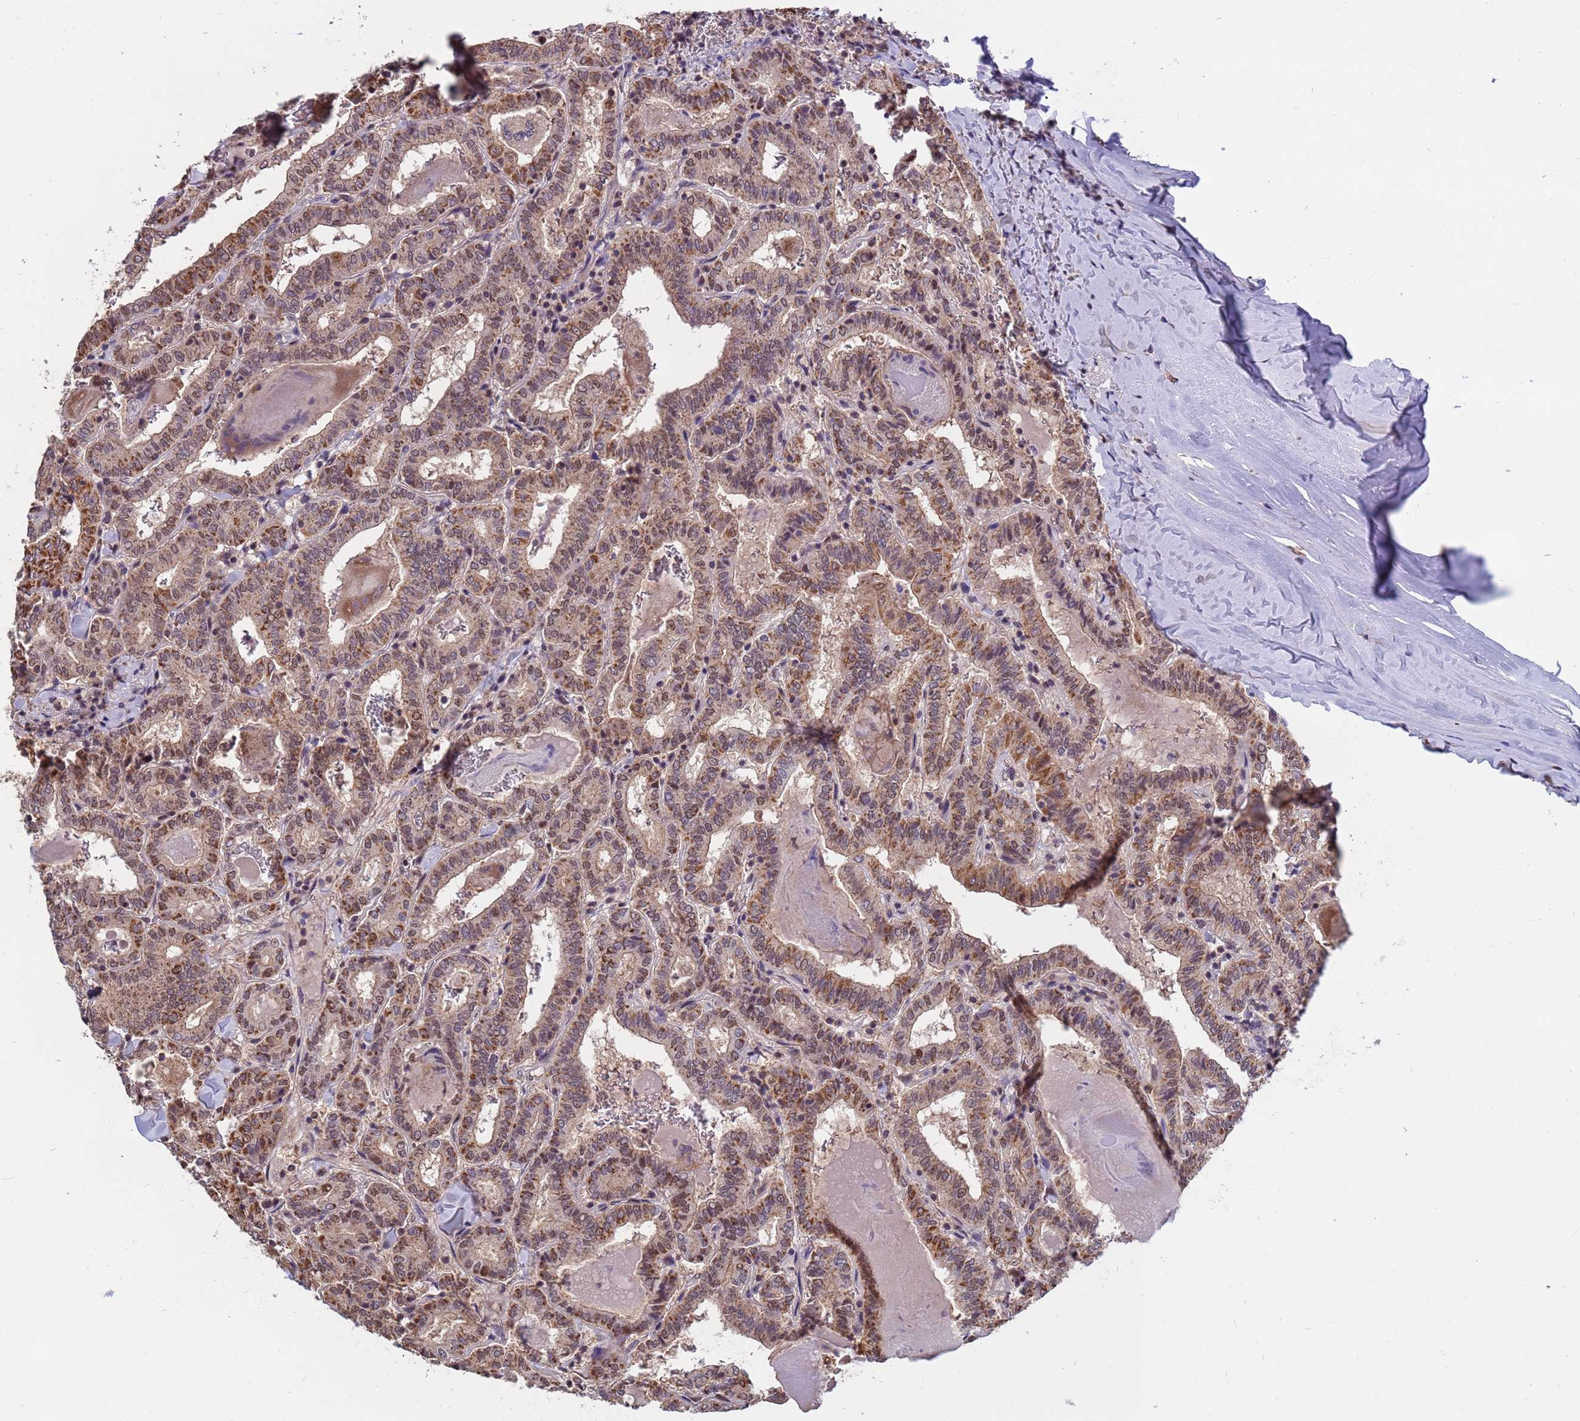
{"staining": {"intensity": "moderate", "quantity": ">75%", "location": "cytoplasmic/membranous"}, "tissue": "thyroid cancer", "cell_type": "Tumor cells", "image_type": "cancer", "snomed": [{"axis": "morphology", "description": "Papillary adenocarcinoma, NOS"}, {"axis": "topography", "description": "Thyroid gland"}], "caption": "Papillary adenocarcinoma (thyroid) stained for a protein displays moderate cytoplasmic/membranous positivity in tumor cells.", "gene": "DENND2B", "patient": {"sex": "female", "age": 72}}